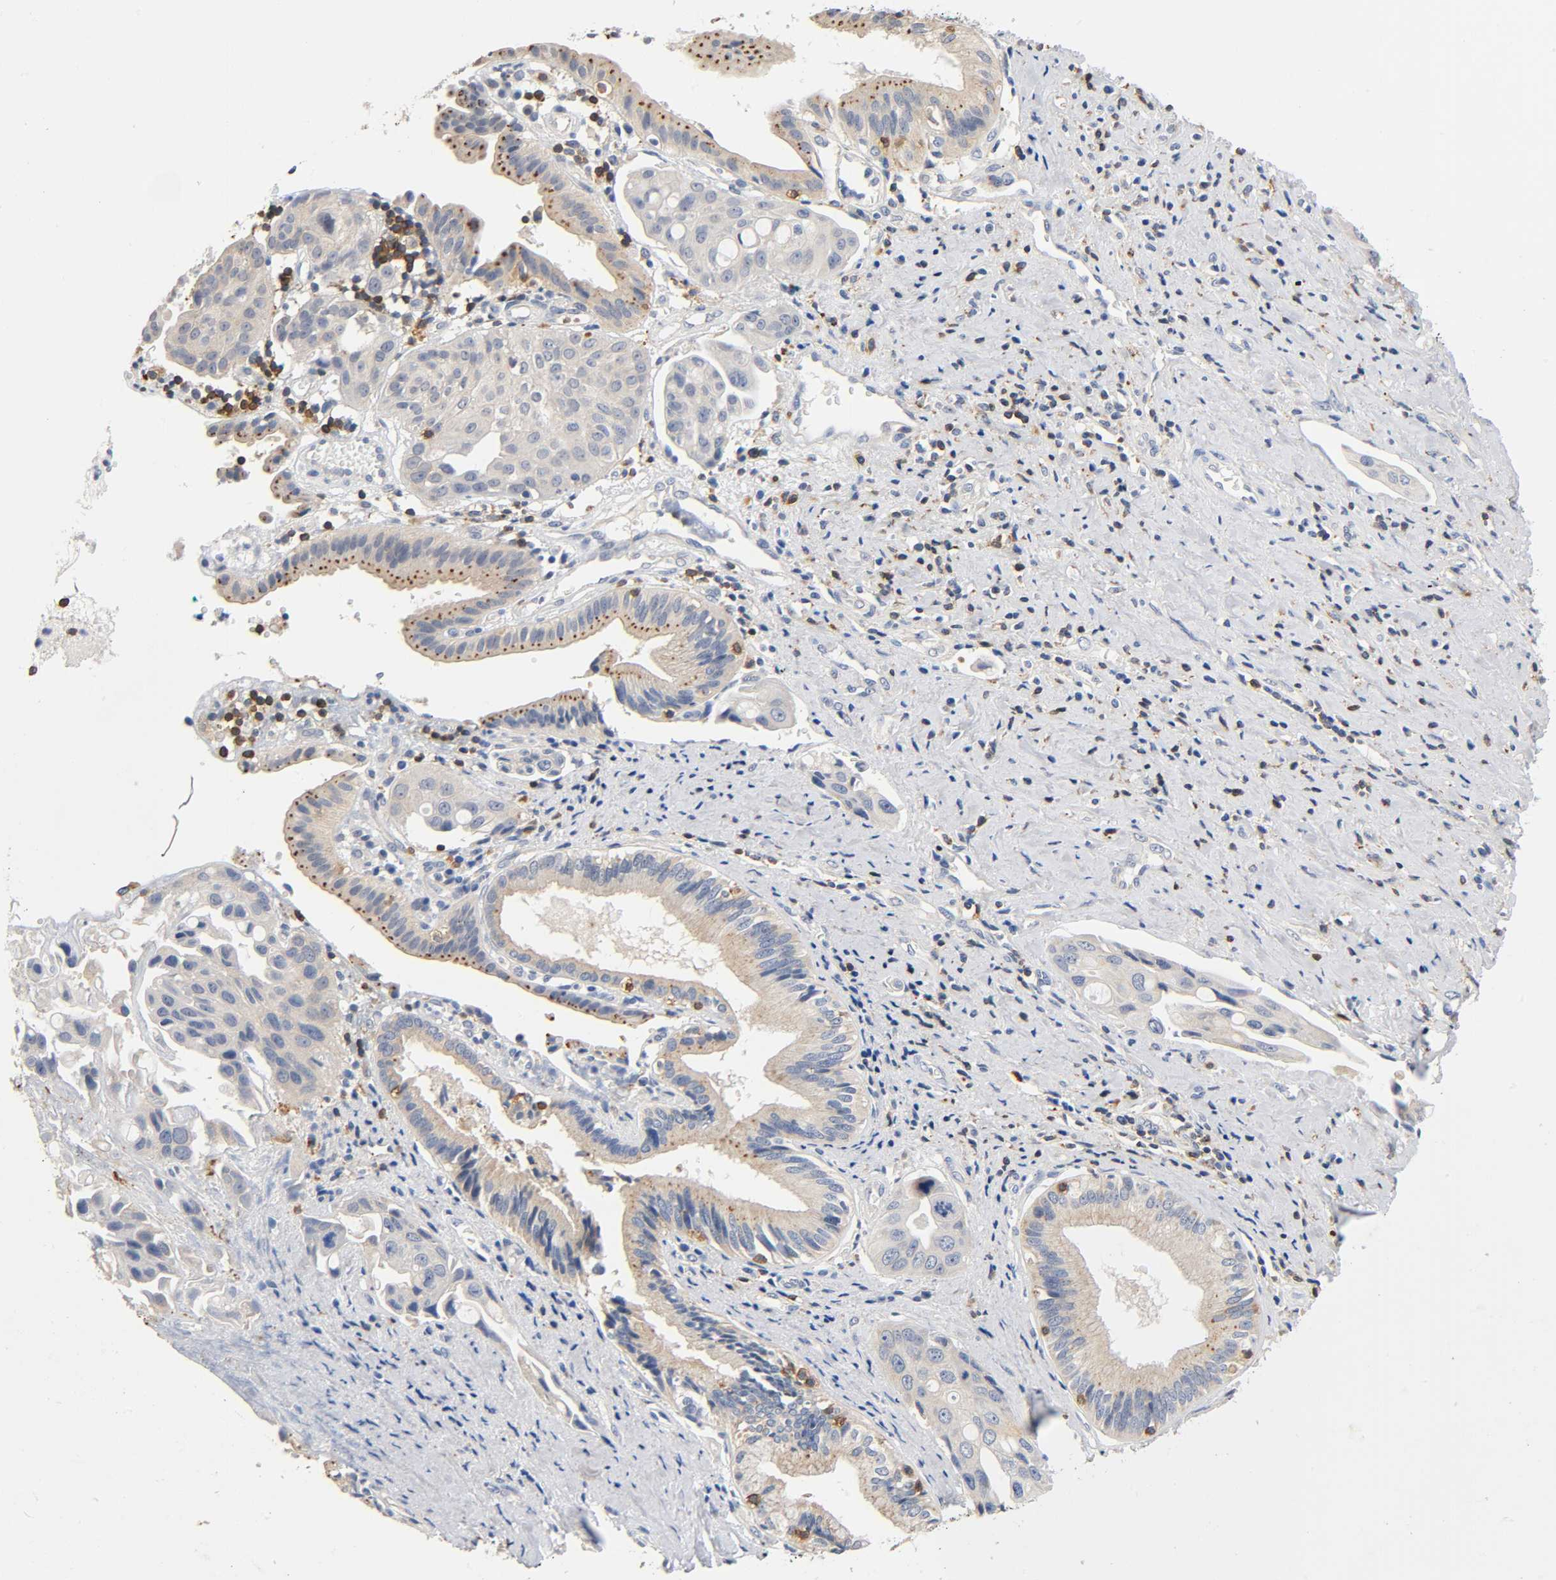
{"staining": {"intensity": "moderate", "quantity": "<25%", "location": "cytoplasmic/membranous"}, "tissue": "pancreatic cancer", "cell_type": "Tumor cells", "image_type": "cancer", "snomed": [{"axis": "morphology", "description": "Adenocarcinoma, NOS"}, {"axis": "topography", "description": "Pancreas"}], "caption": "Moderate cytoplasmic/membranous staining for a protein is identified in approximately <25% of tumor cells of pancreatic cancer using immunohistochemistry (IHC).", "gene": "UCKL1", "patient": {"sex": "female", "age": 60}}